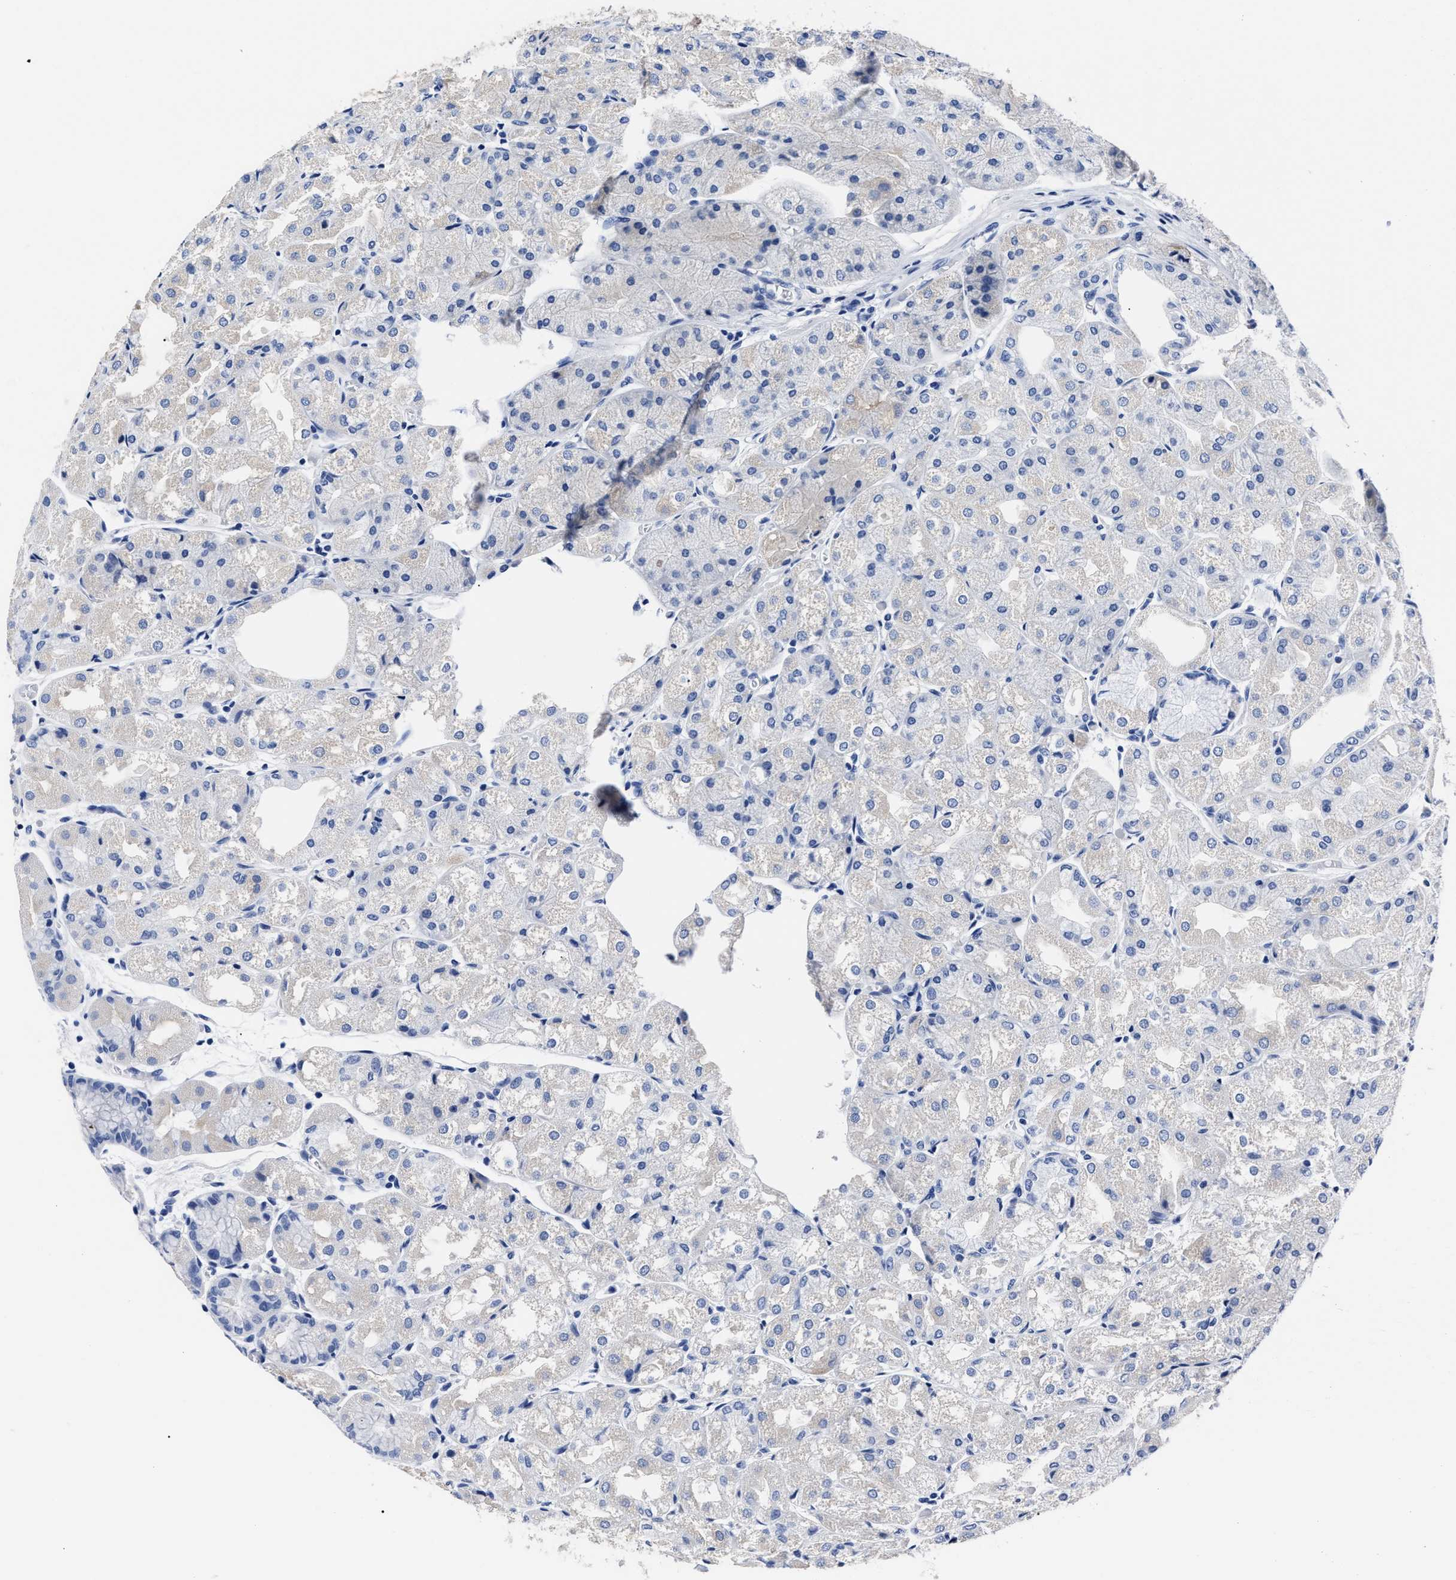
{"staining": {"intensity": "negative", "quantity": "none", "location": "none"}, "tissue": "stomach", "cell_type": "Glandular cells", "image_type": "normal", "snomed": [{"axis": "morphology", "description": "Normal tissue, NOS"}, {"axis": "topography", "description": "Stomach, upper"}], "caption": "Photomicrograph shows no significant protein positivity in glandular cells of benign stomach.", "gene": "ALPG", "patient": {"sex": "male", "age": 72}}